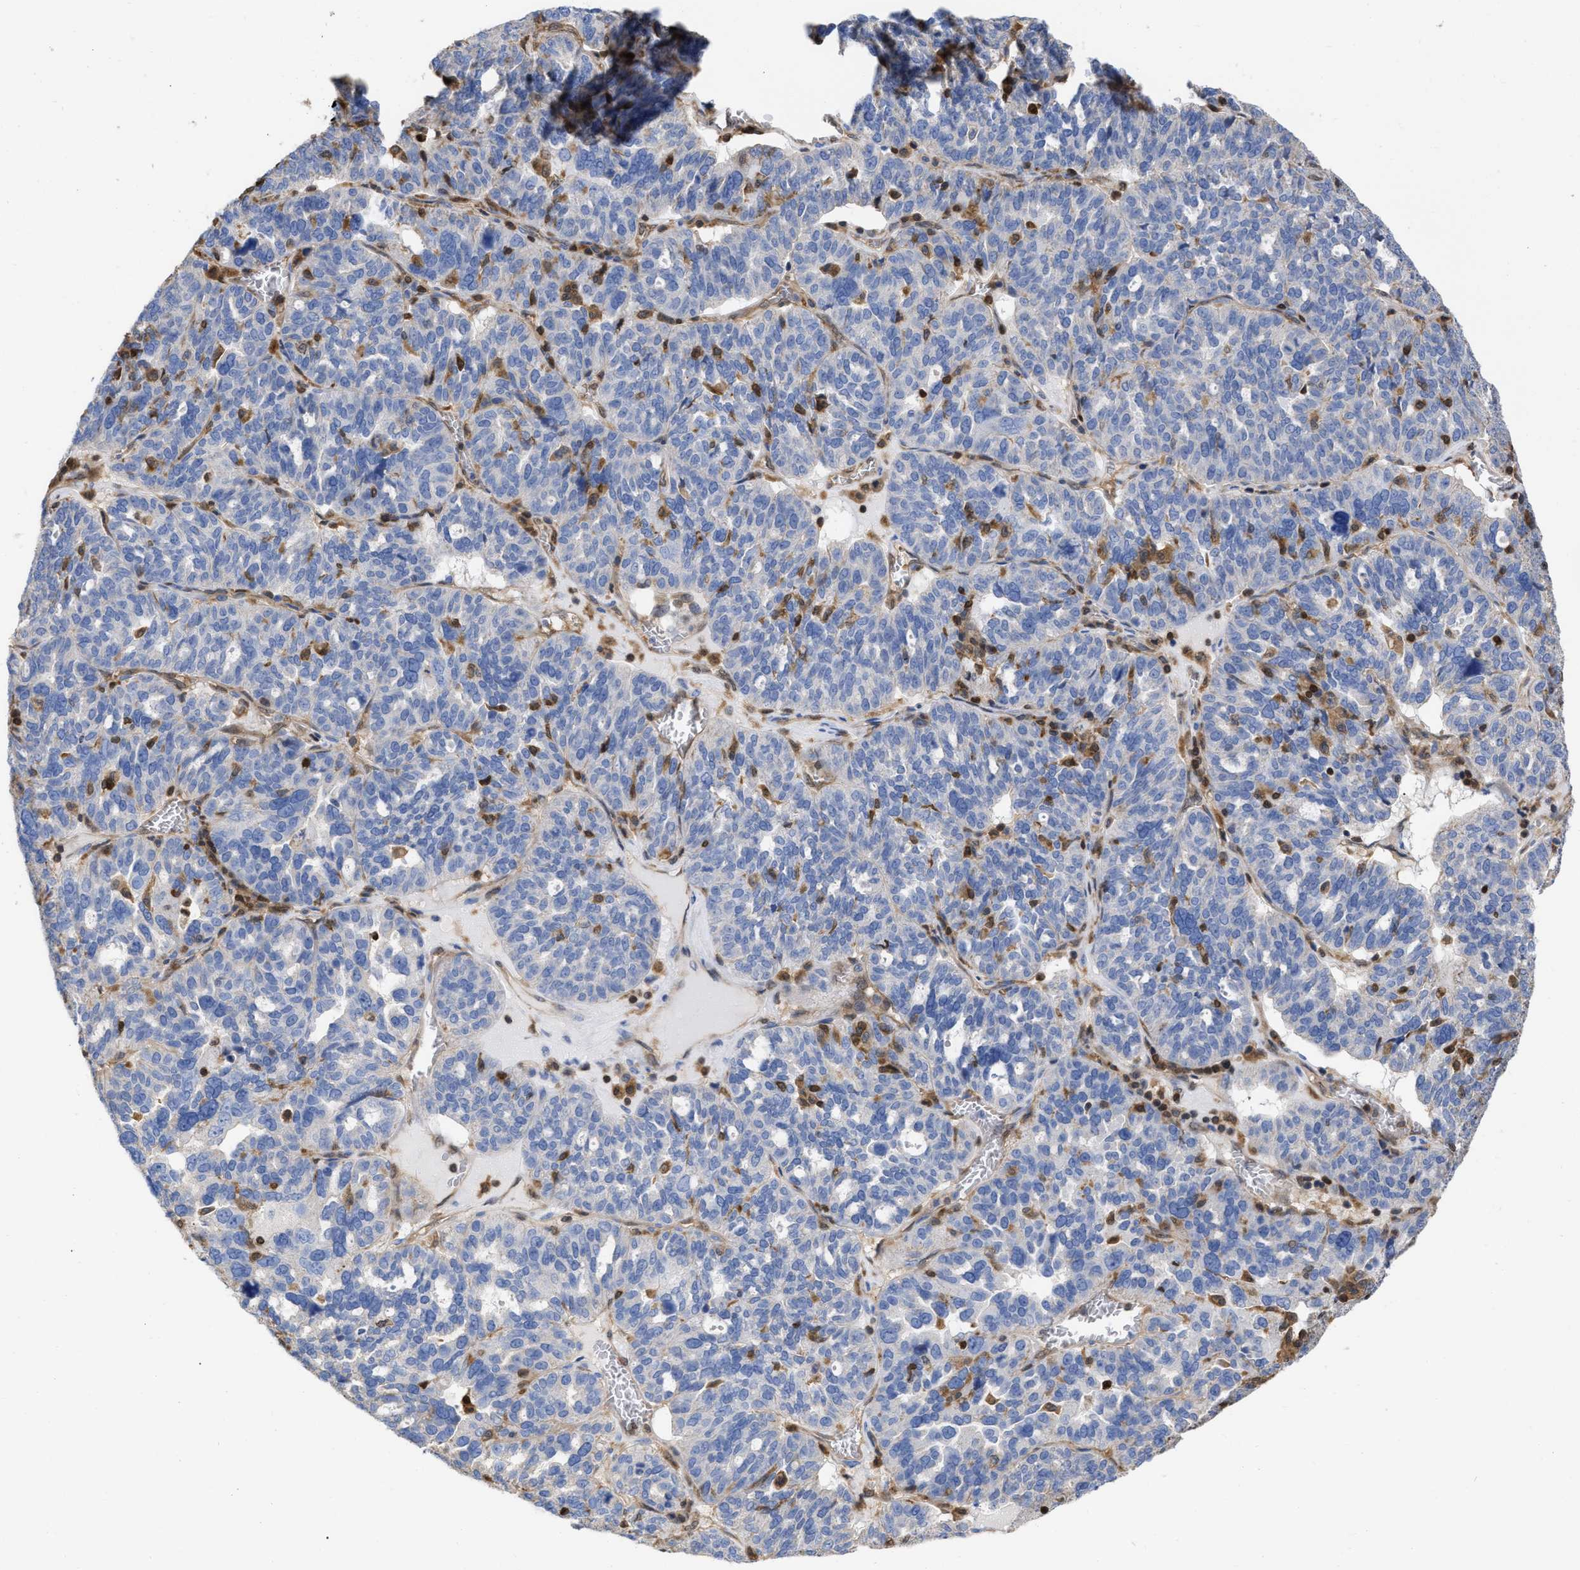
{"staining": {"intensity": "negative", "quantity": "none", "location": "none"}, "tissue": "ovarian cancer", "cell_type": "Tumor cells", "image_type": "cancer", "snomed": [{"axis": "morphology", "description": "Cystadenocarcinoma, serous, NOS"}, {"axis": "topography", "description": "Ovary"}], "caption": "Ovarian serous cystadenocarcinoma was stained to show a protein in brown. There is no significant staining in tumor cells.", "gene": "GIMAP4", "patient": {"sex": "female", "age": 59}}